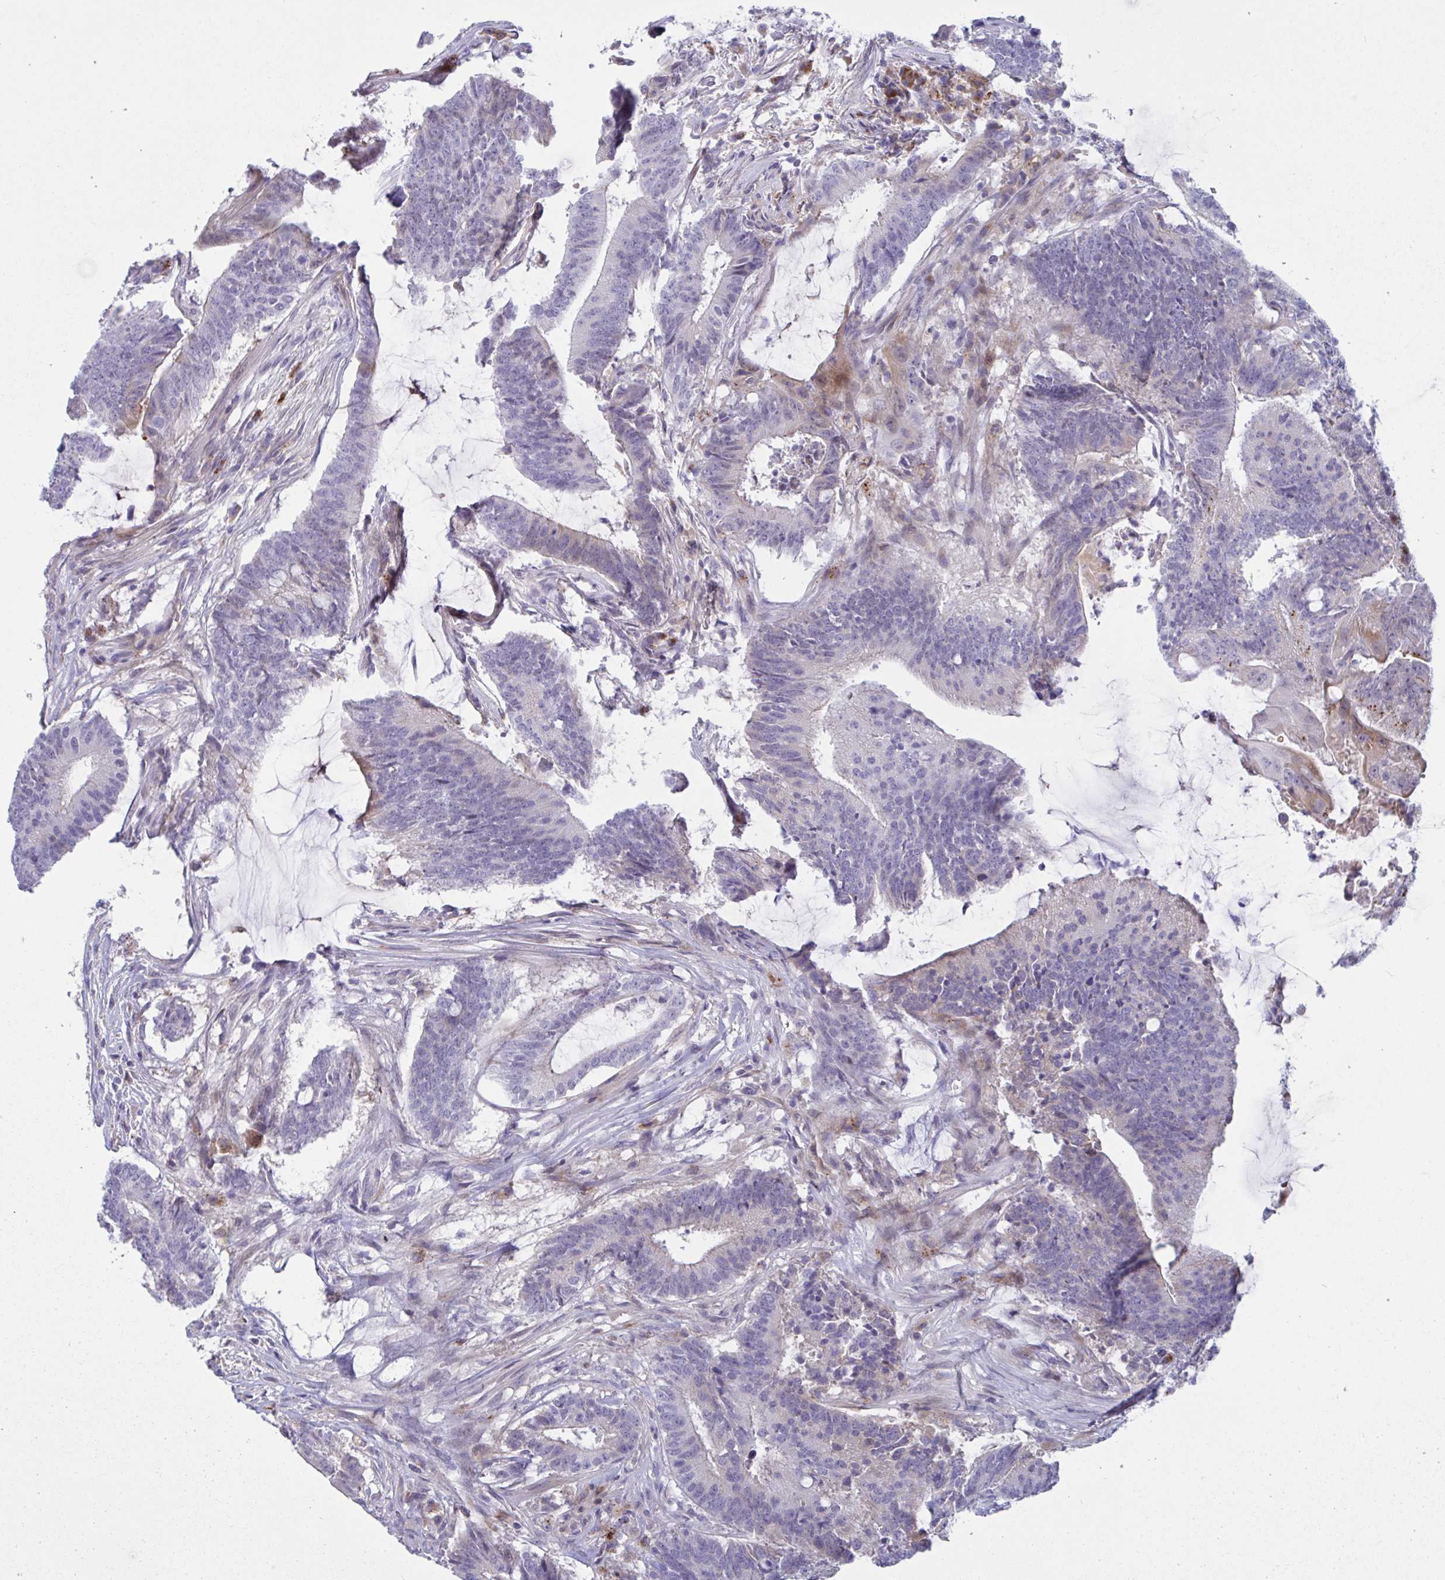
{"staining": {"intensity": "negative", "quantity": "none", "location": "none"}, "tissue": "colorectal cancer", "cell_type": "Tumor cells", "image_type": "cancer", "snomed": [{"axis": "morphology", "description": "Adenocarcinoma, NOS"}, {"axis": "topography", "description": "Colon"}], "caption": "Immunohistochemistry (IHC) photomicrograph of colorectal adenocarcinoma stained for a protein (brown), which shows no positivity in tumor cells.", "gene": "FAM219B", "patient": {"sex": "female", "age": 43}}